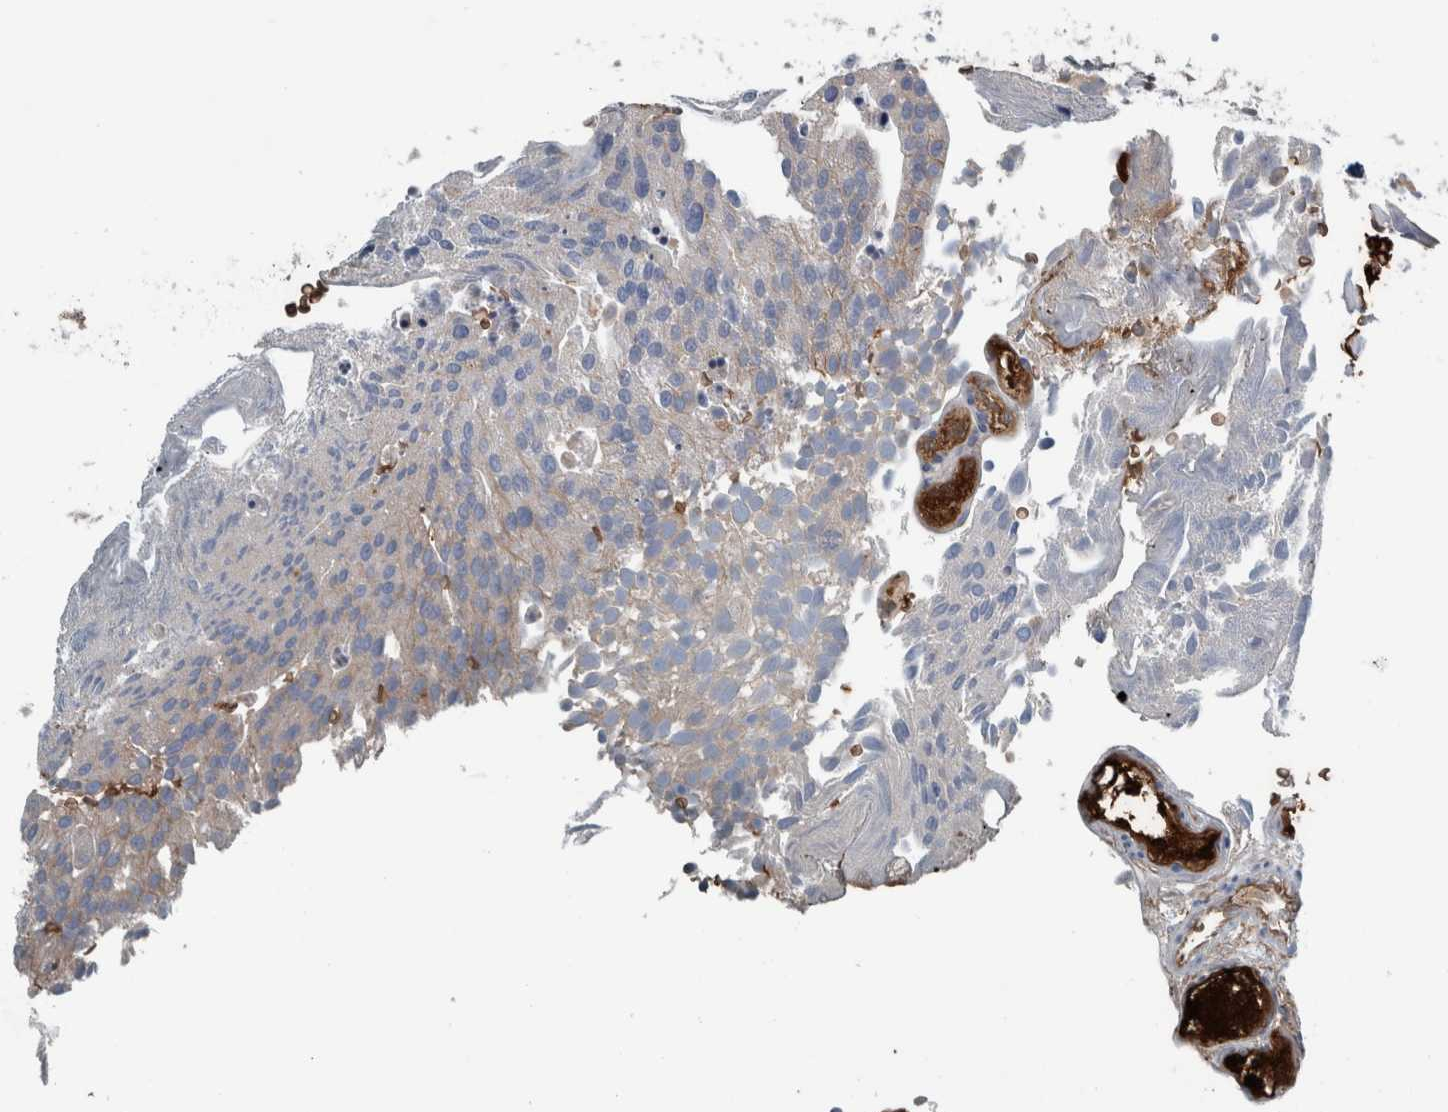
{"staining": {"intensity": "weak", "quantity": ">75%", "location": "cytoplasmic/membranous"}, "tissue": "urothelial cancer", "cell_type": "Tumor cells", "image_type": "cancer", "snomed": [{"axis": "morphology", "description": "Urothelial carcinoma, Low grade"}, {"axis": "topography", "description": "Urinary bladder"}], "caption": "IHC (DAB) staining of human urothelial cancer shows weak cytoplasmic/membranous protein expression in about >75% of tumor cells. Using DAB (brown) and hematoxylin (blue) stains, captured at high magnification using brightfield microscopy.", "gene": "GLT8D2", "patient": {"sex": "male", "age": 78}}